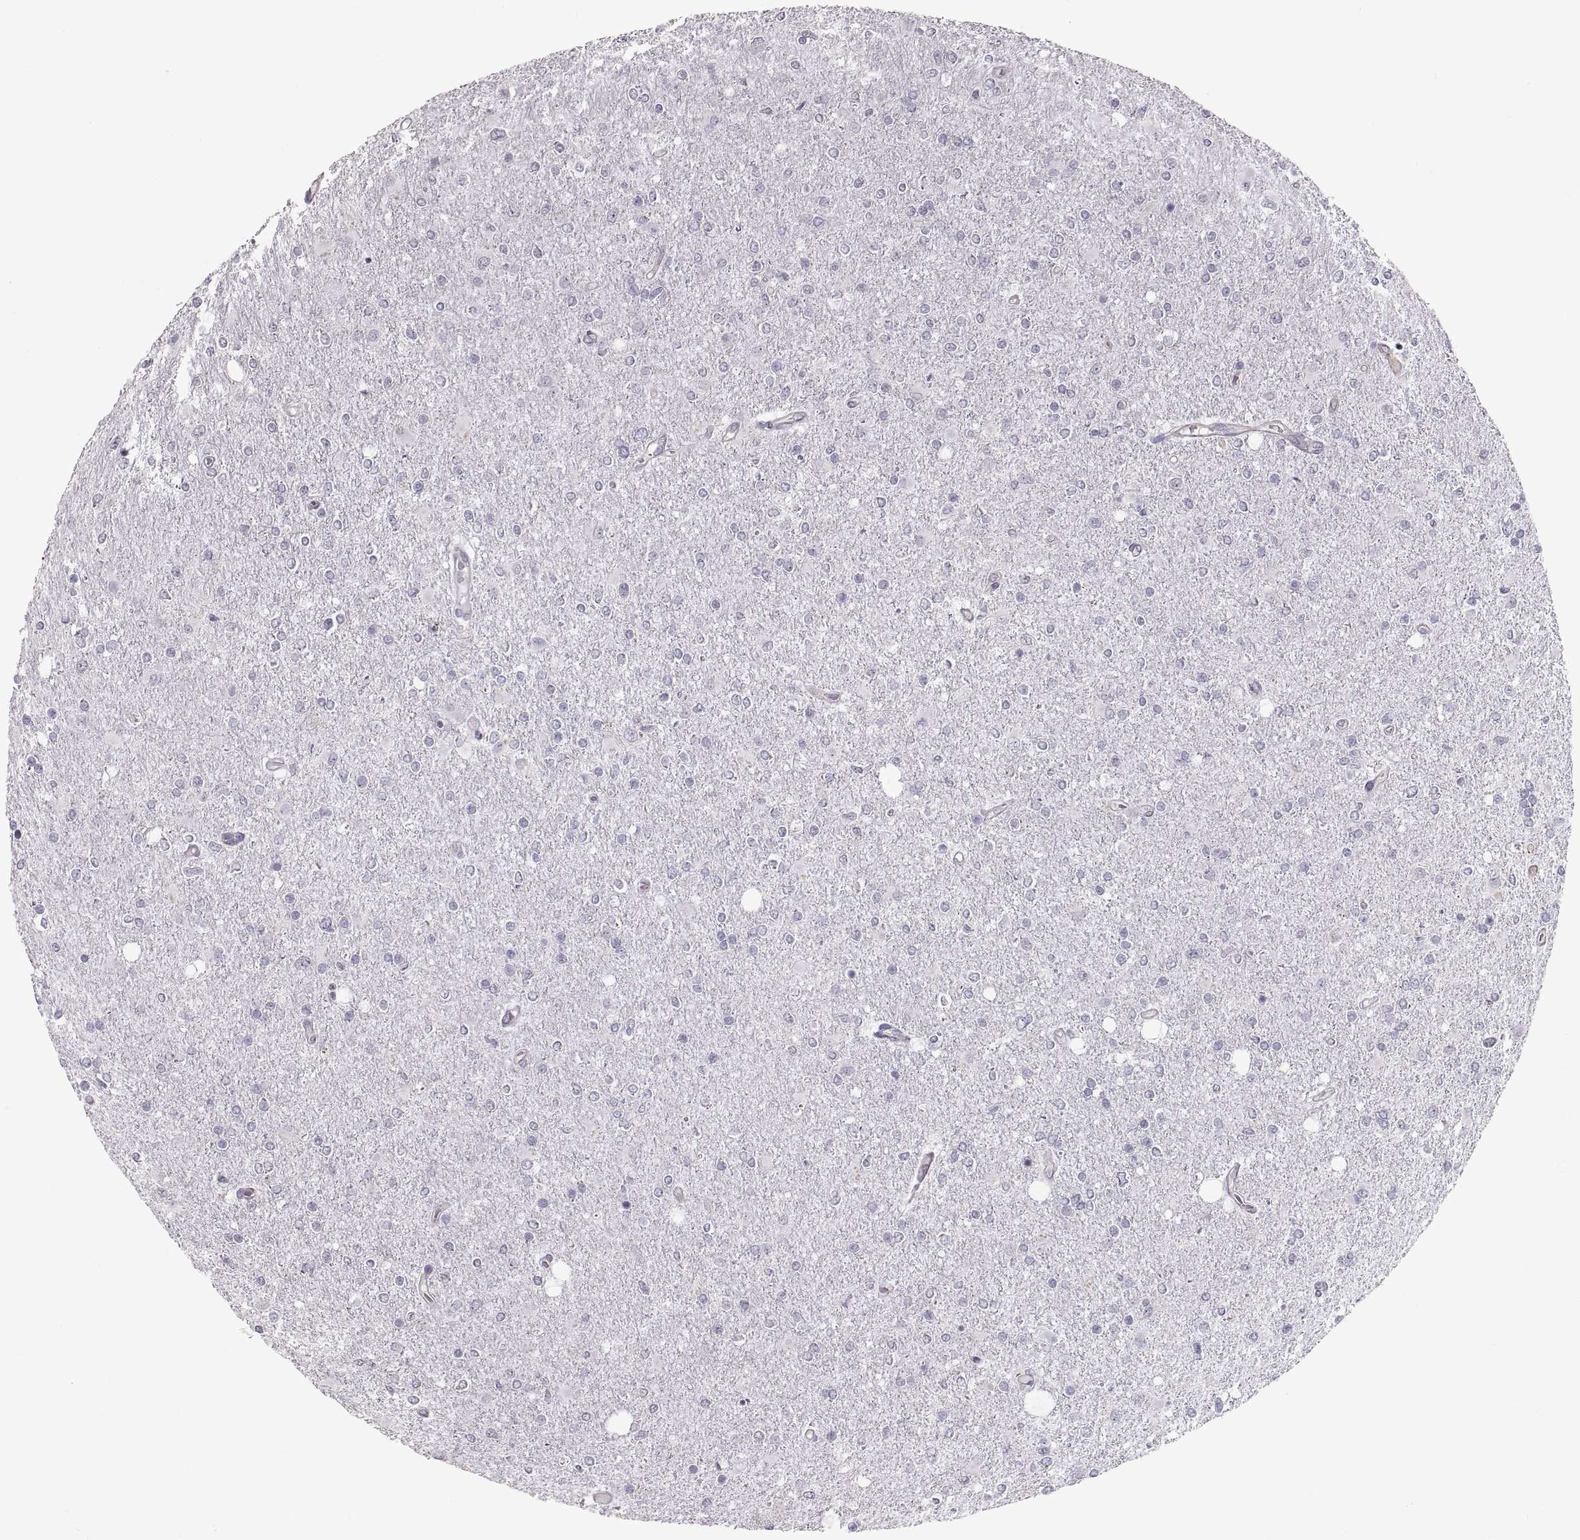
{"staining": {"intensity": "negative", "quantity": "none", "location": "none"}, "tissue": "glioma", "cell_type": "Tumor cells", "image_type": "cancer", "snomed": [{"axis": "morphology", "description": "Glioma, malignant, High grade"}, {"axis": "topography", "description": "Cerebral cortex"}], "caption": "High power microscopy micrograph of an immunohistochemistry micrograph of glioma, revealing no significant expression in tumor cells.", "gene": "SPACDR", "patient": {"sex": "male", "age": 70}}